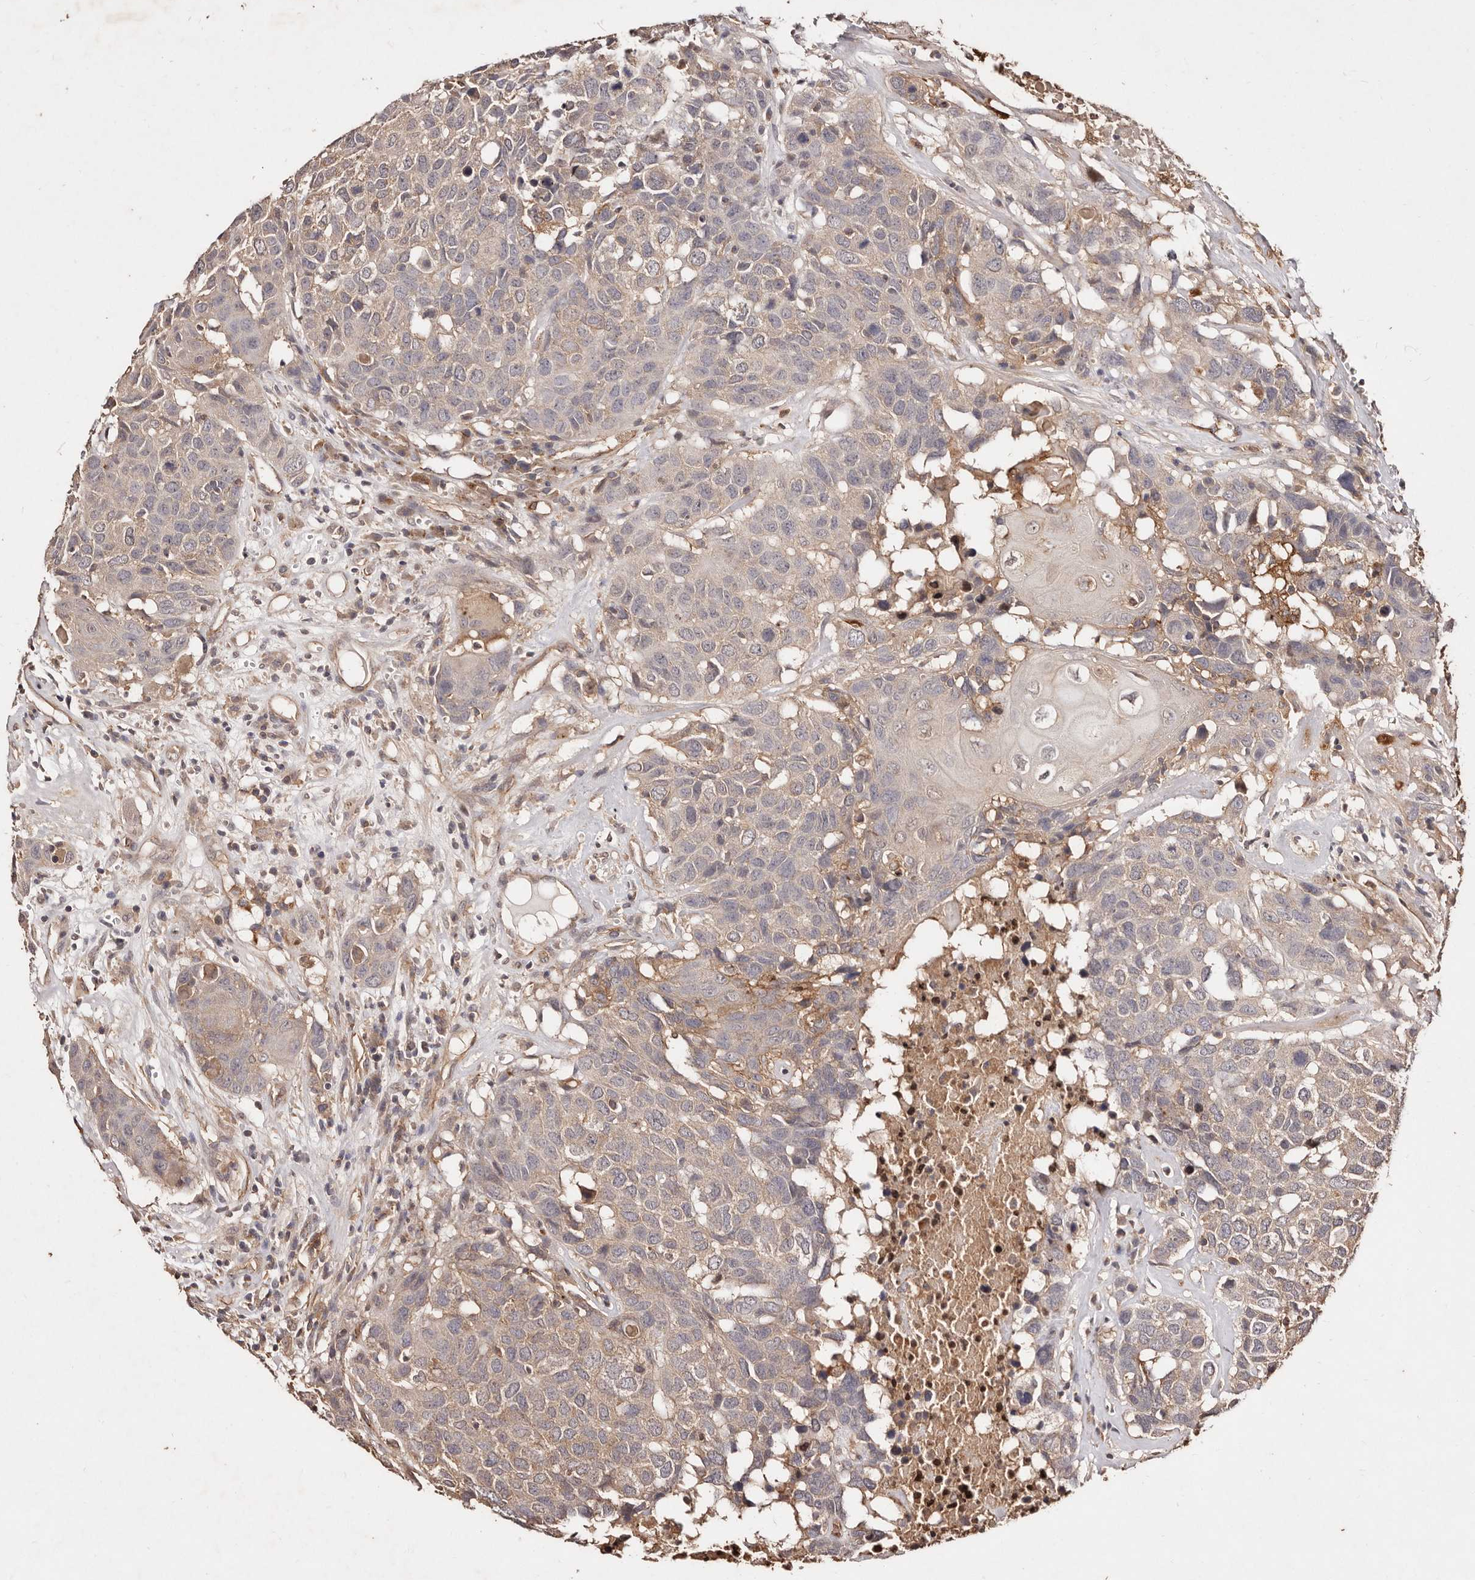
{"staining": {"intensity": "weak", "quantity": "25%-75%", "location": "cytoplasmic/membranous"}, "tissue": "head and neck cancer", "cell_type": "Tumor cells", "image_type": "cancer", "snomed": [{"axis": "morphology", "description": "Squamous cell carcinoma, NOS"}, {"axis": "topography", "description": "Head-Neck"}], "caption": "A photomicrograph of human head and neck cancer (squamous cell carcinoma) stained for a protein displays weak cytoplasmic/membranous brown staining in tumor cells. Immunohistochemistry (ihc) stains the protein in brown and the nuclei are stained blue.", "gene": "CCL14", "patient": {"sex": "male", "age": 66}}